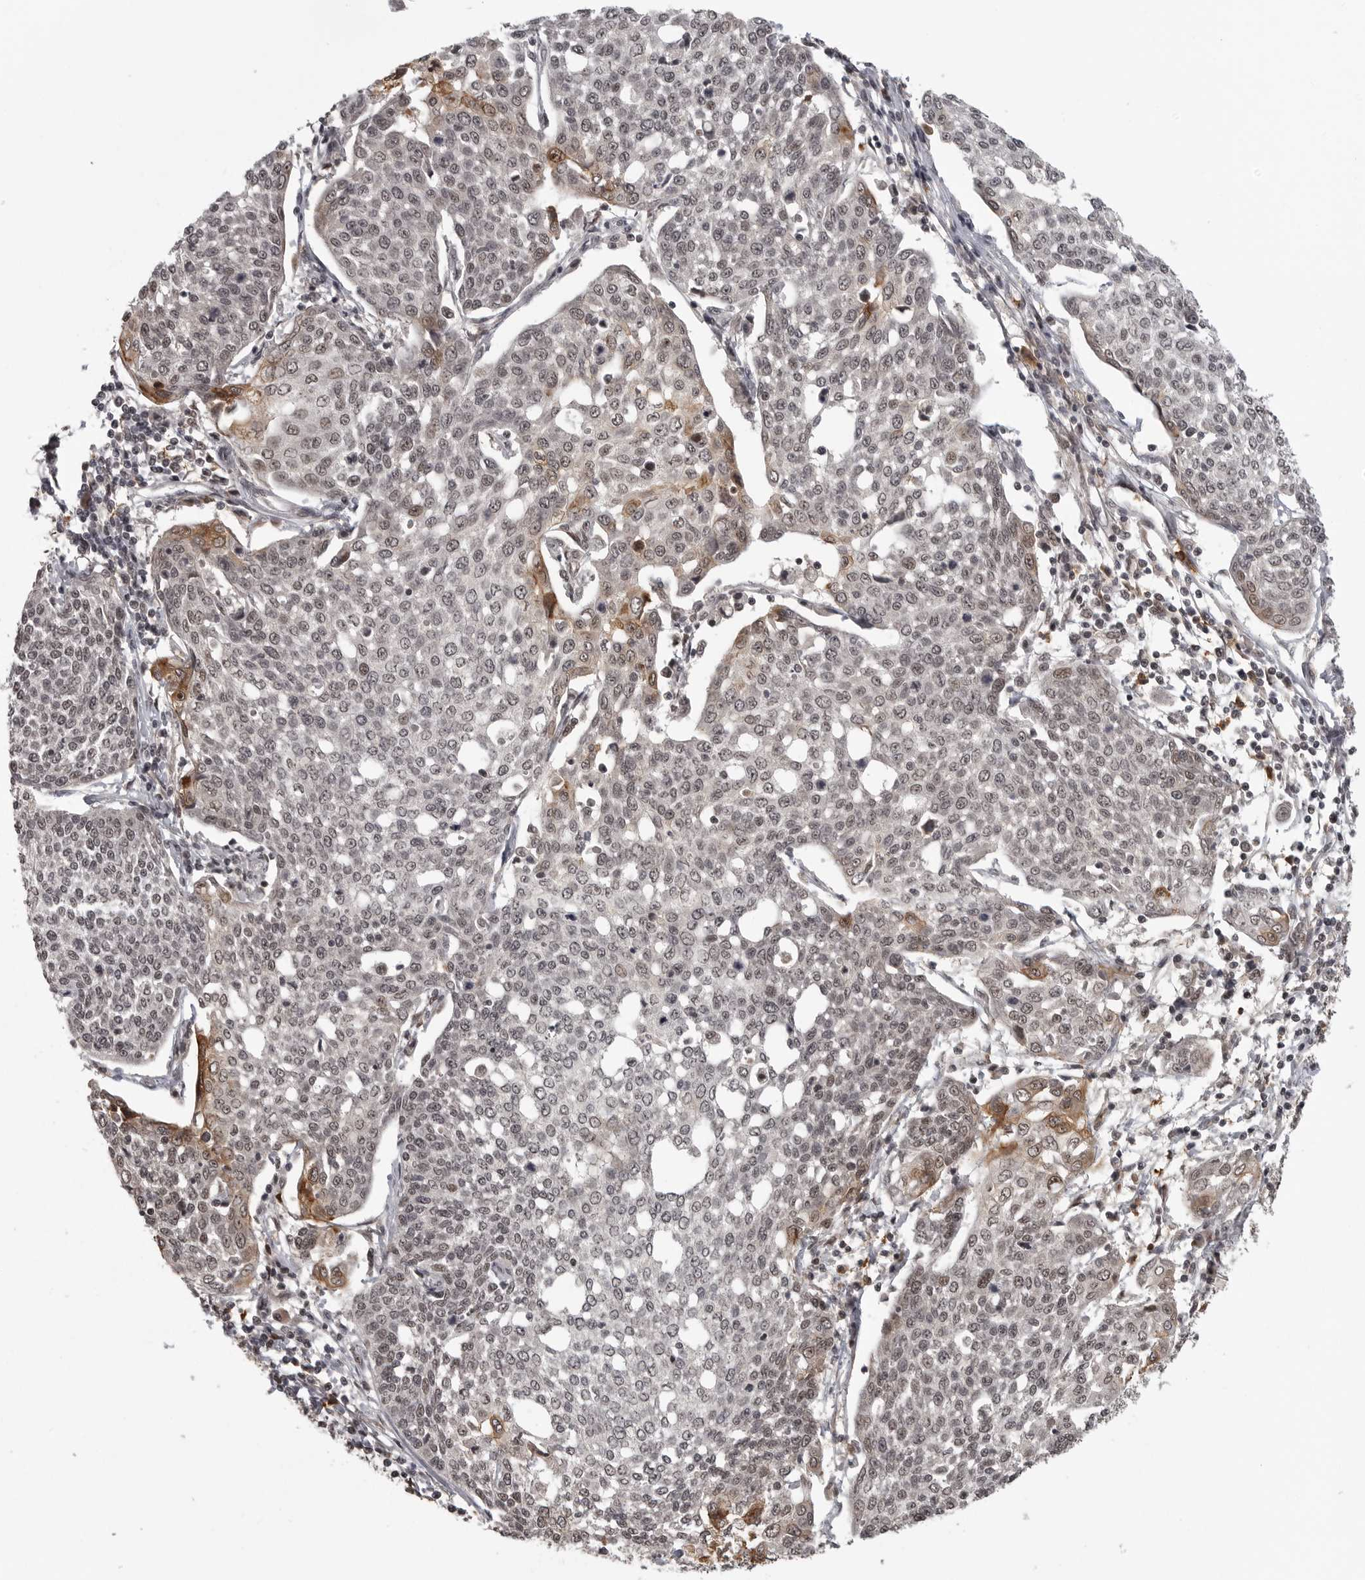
{"staining": {"intensity": "moderate", "quantity": "<25%", "location": "cytoplasmic/membranous,nuclear"}, "tissue": "cervical cancer", "cell_type": "Tumor cells", "image_type": "cancer", "snomed": [{"axis": "morphology", "description": "Squamous cell carcinoma, NOS"}, {"axis": "topography", "description": "Cervix"}], "caption": "Cervical cancer (squamous cell carcinoma) stained with DAB IHC shows low levels of moderate cytoplasmic/membranous and nuclear positivity in approximately <25% of tumor cells.", "gene": "PEG3", "patient": {"sex": "female", "age": 34}}